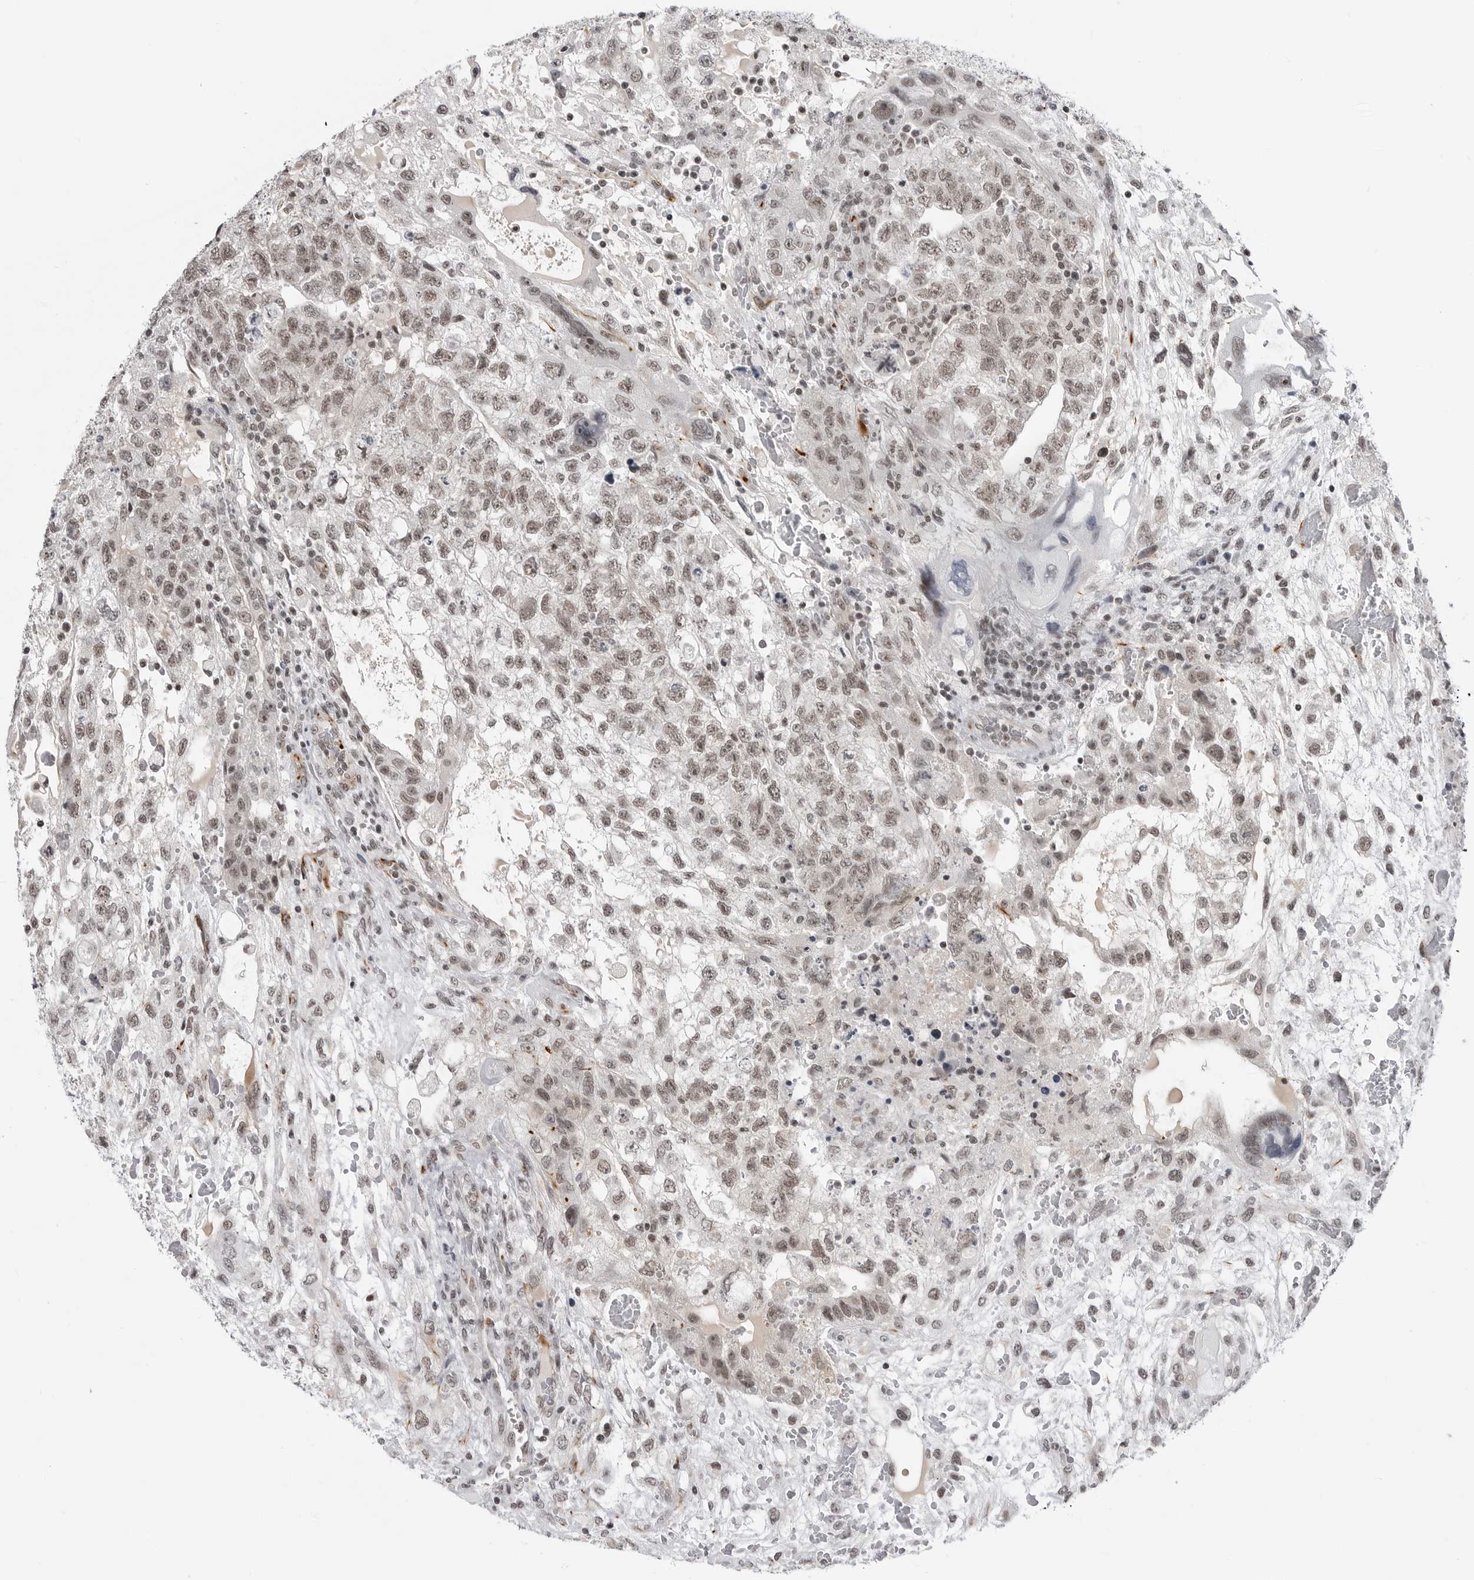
{"staining": {"intensity": "weak", "quantity": ">75%", "location": "nuclear"}, "tissue": "testis cancer", "cell_type": "Tumor cells", "image_type": "cancer", "snomed": [{"axis": "morphology", "description": "Carcinoma, Embryonal, NOS"}, {"axis": "topography", "description": "Testis"}], "caption": "Protein positivity by IHC demonstrates weak nuclear staining in approximately >75% of tumor cells in testis cancer.", "gene": "TRIM66", "patient": {"sex": "male", "age": 36}}